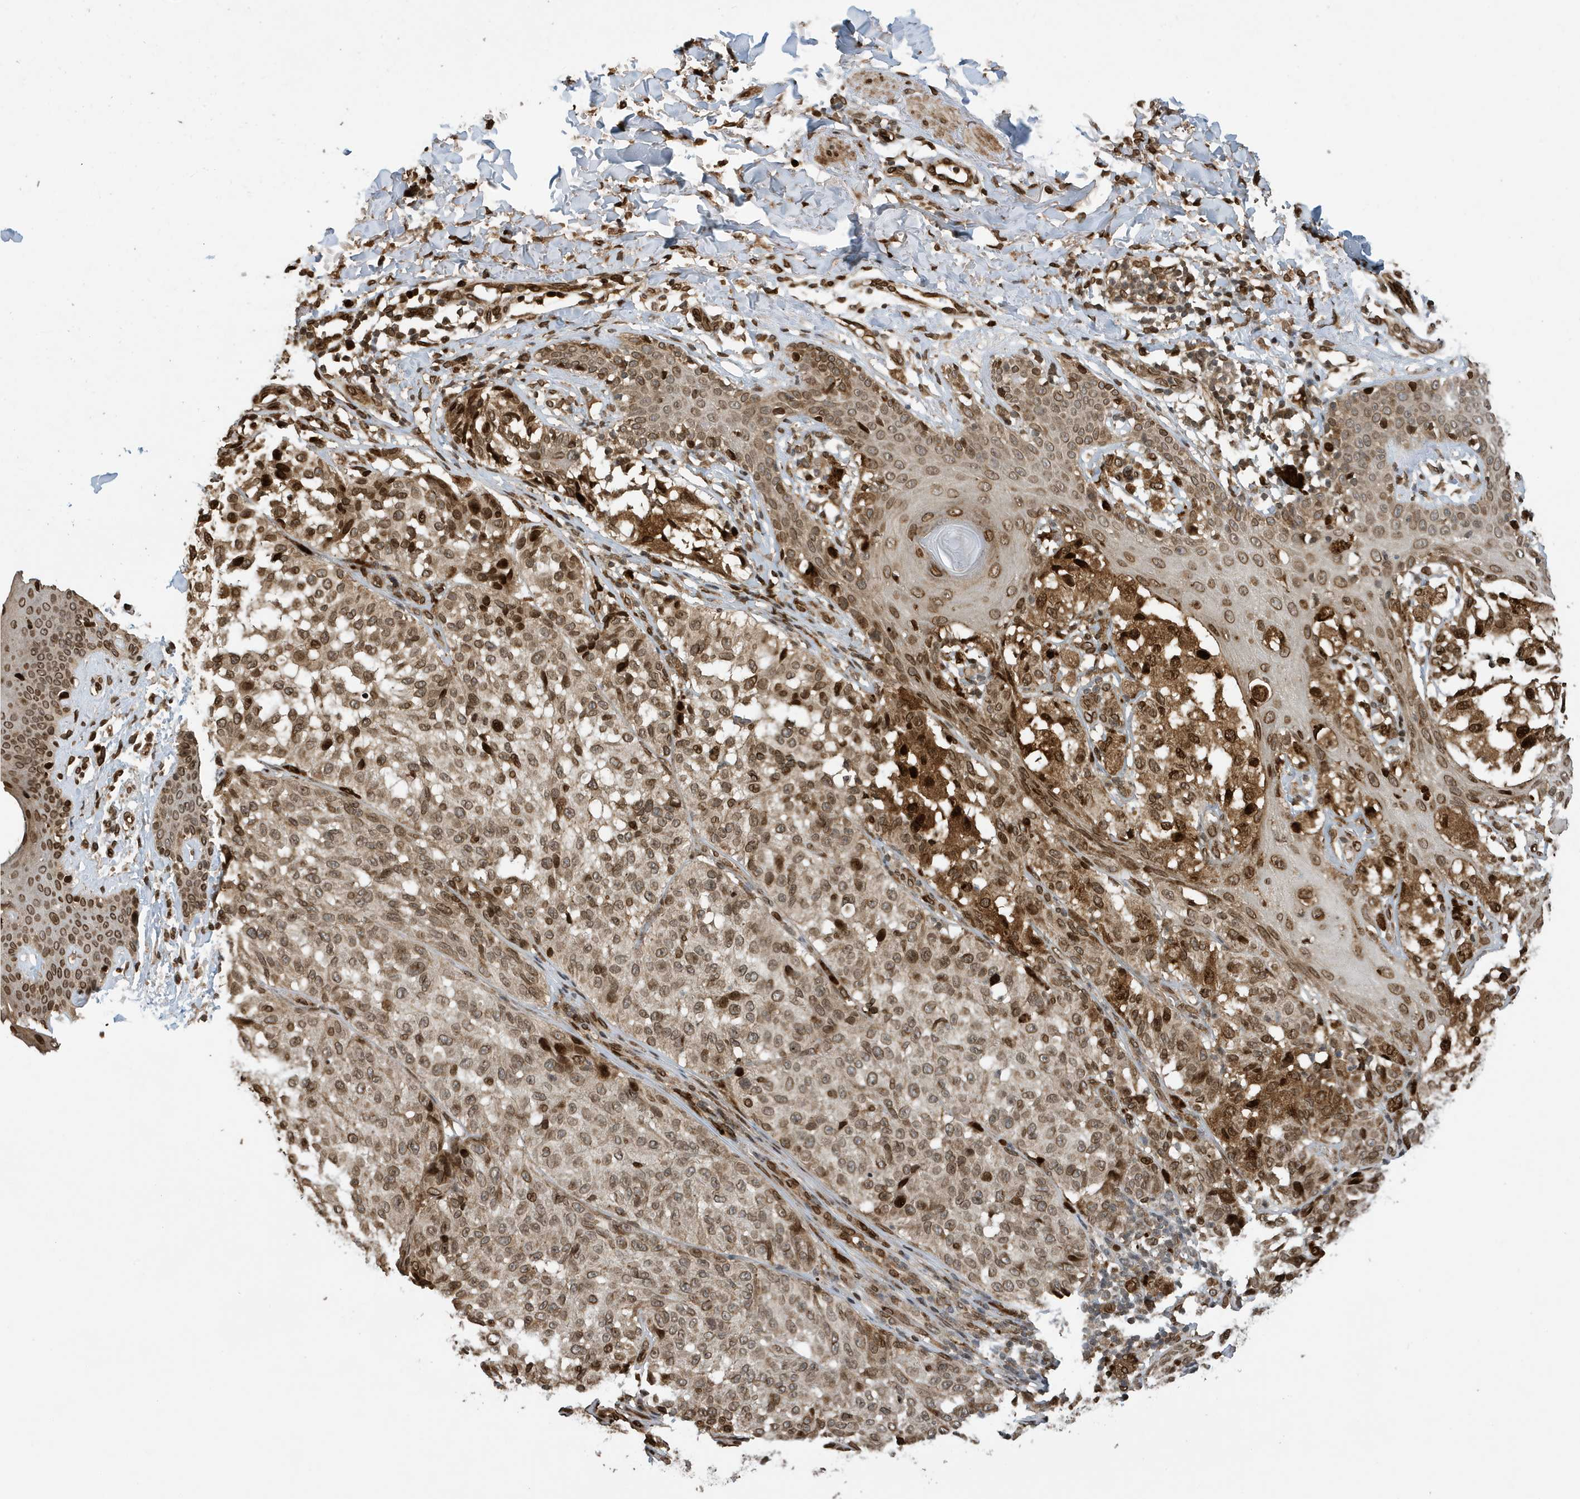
{"staining": {"intensity": "moderate", "quantity": ">75%", "location": "nuclear"}, "tissue": "melanoma", "cell_type": "Tumor cells", "image_type": "cancer", "snomed": [{"axis": "morphology", "description": "Malignant melanoma, NOS"}, {"axis": "topography", "description": "Skin"}], "caption": "Brown immunohistochemical staining in melanoma displays moderate nuclear staining in about >75% of tumor cells.", "gene": "DUSP18", "patient": {"sex": "female", "age": 46}}